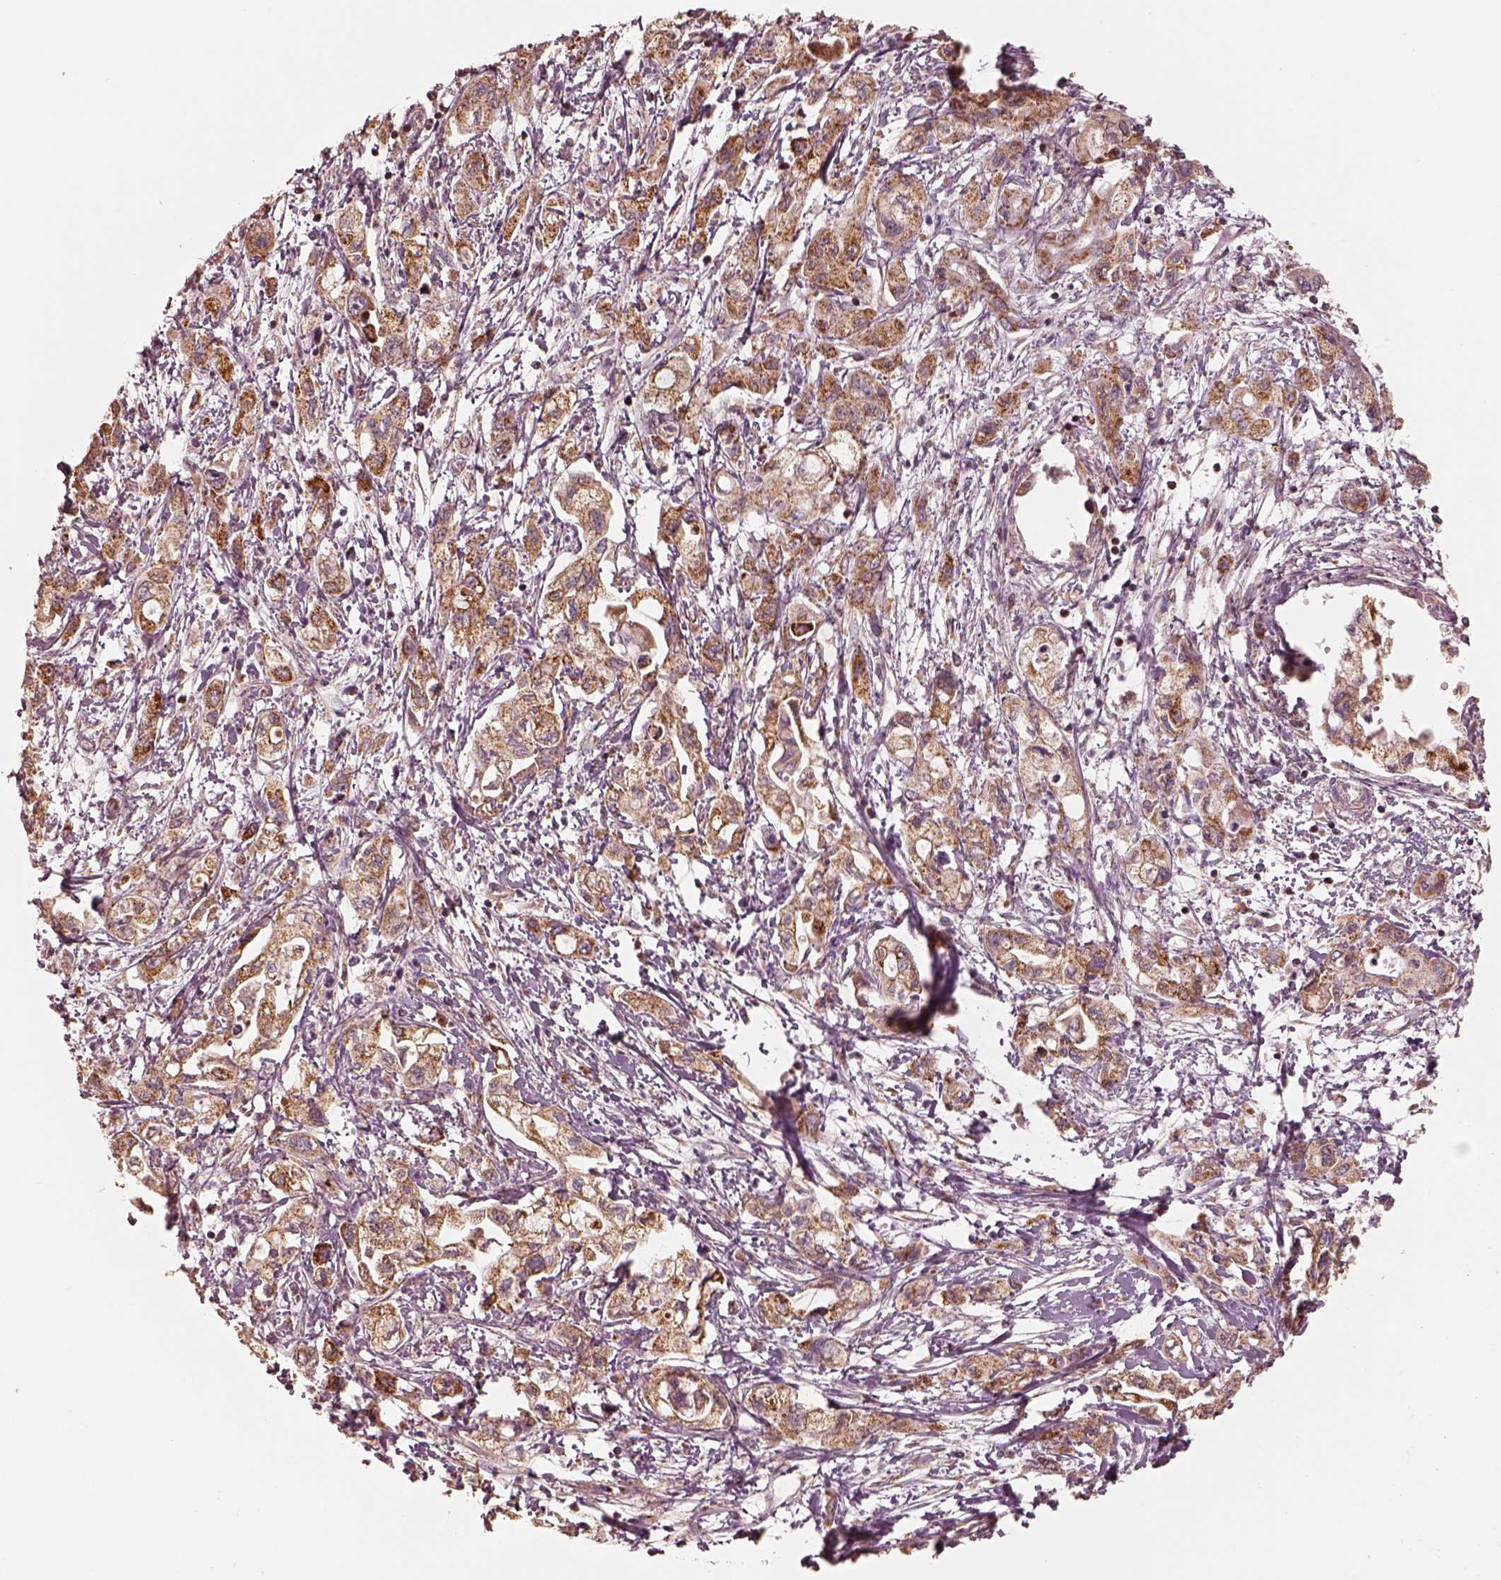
{"staining": {"intensity": "moderate", "quantity": ">75%", "location": "cytoplasmic/membranous"}, "tissue": "pancreatic cancer", "cell_type": "Tumor cells", "image_type": "cancer", "snomed": [{"axis": "morphology", "description": "Adenocarcinoma, NOS"}, {"axis": "topography", "description": "Pancreas"}], "caption": "A medium amount of moderate cytoplasmic/membranous positivity is seen in approximately >75% of tumor cells in pancreatic adenocarcinoma tissue.", "gene": "ENTPD6", "patient": {"sex": "male", "age": 54}}